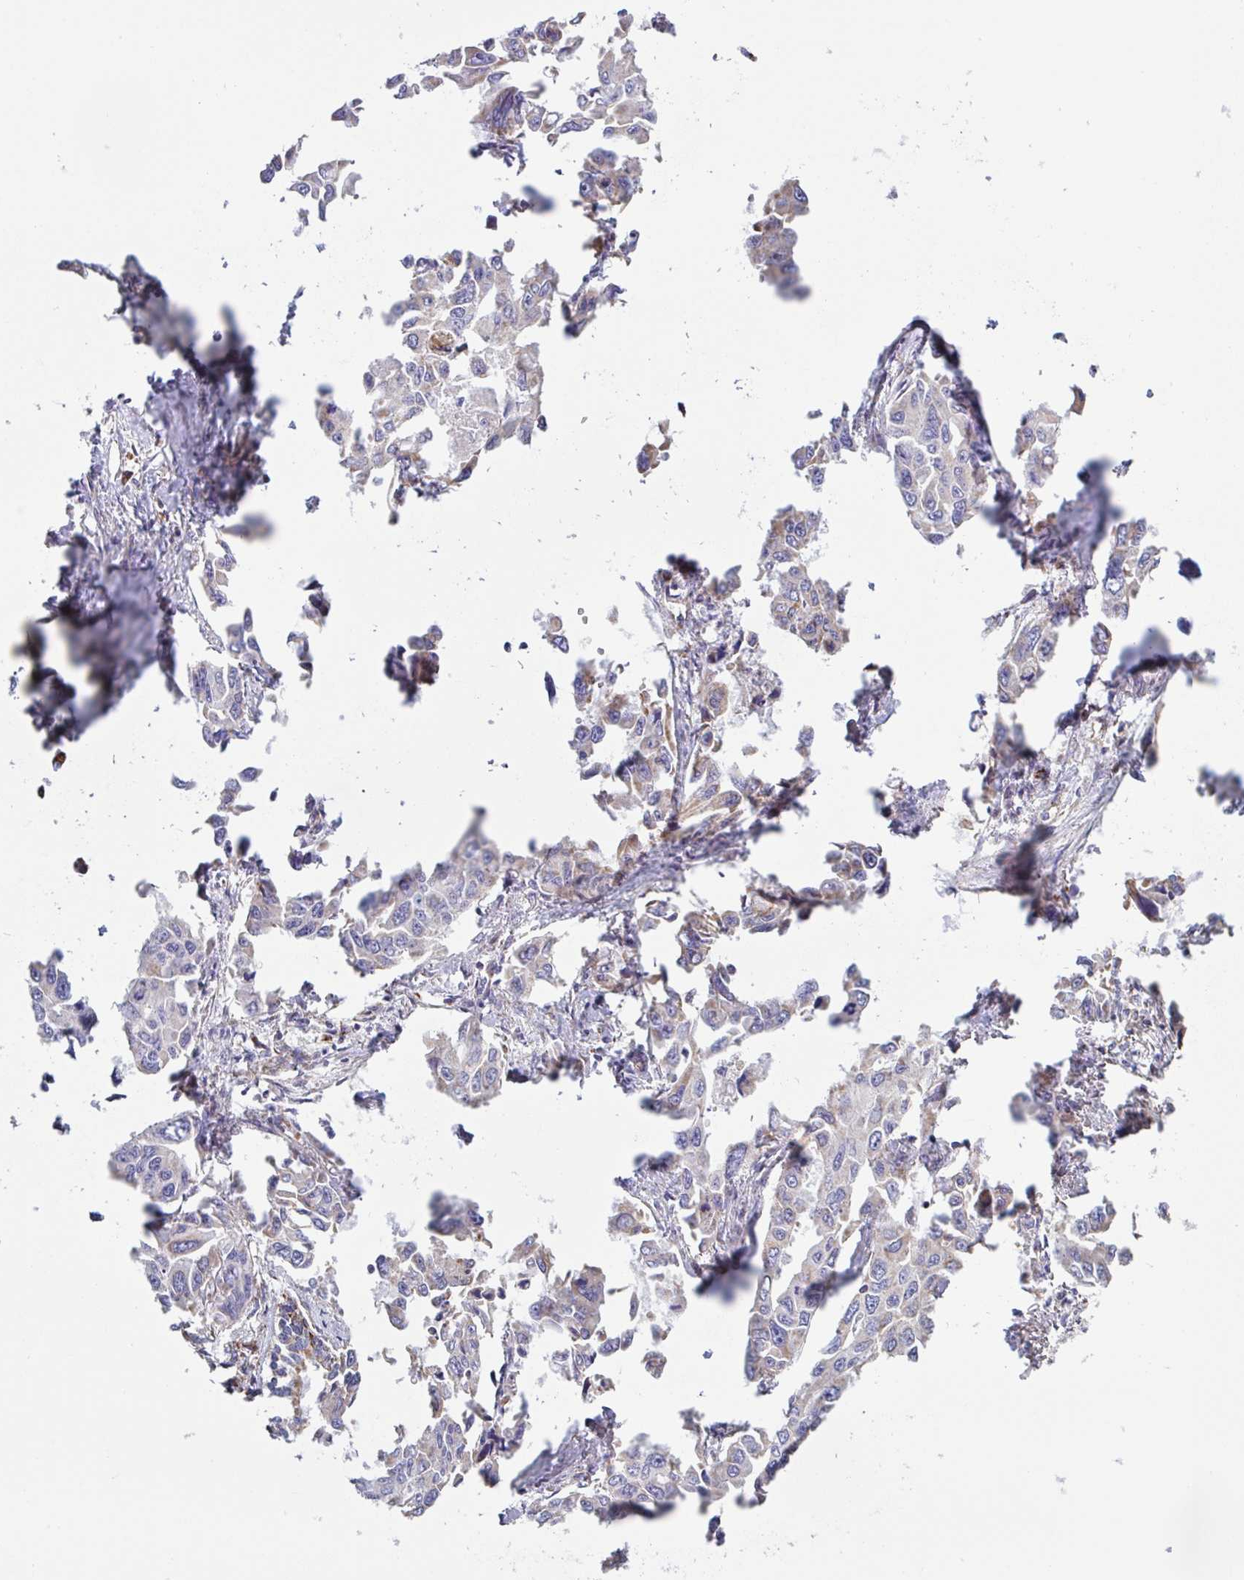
{"staining": {"intensity": "negative", "quantity": "none", "location": "none"}, "tissue": "lung cancer", "cell_type": "Tumor cells", "image_type": "cancer", "snomed": [{"axis": "morphology", "description": "Adenocarcinoma, NOS"}, {"axis": "topography", "description": "Lung"}], "caption": "A histopathology image of lung cancer stained for a protein reveals no brown staining in tumor cells.", "gene": "DOK7", "patient": {"sex": "male", "age": 64}}